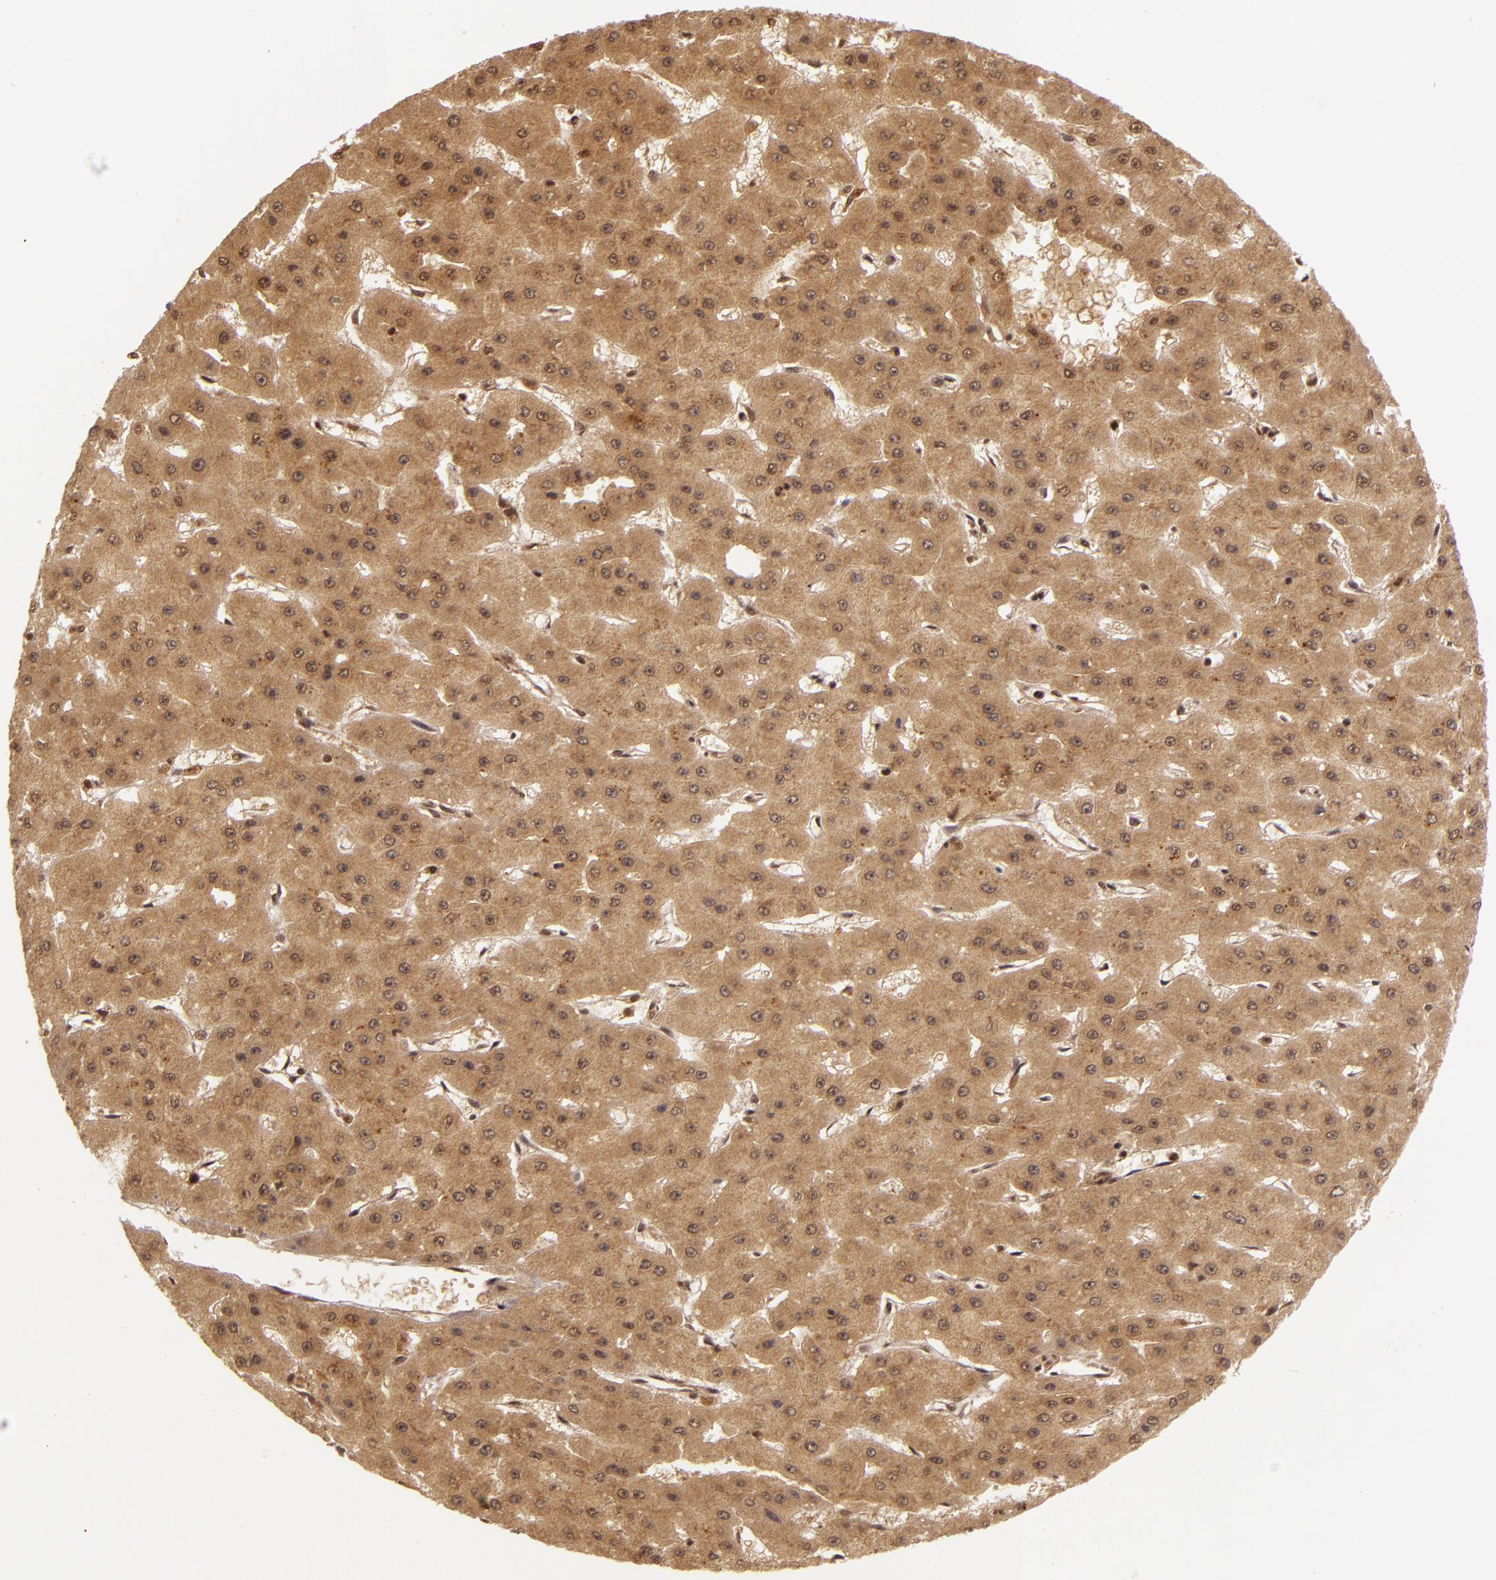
{"staining": {"intensity": "moderate", "quantity": ">75%", "location": "cytoplasmic/membranous"}, "tissue": "liver cancer", "cell_type": "Tumor cells", "image_type": "cancer", "snomed": [{"axis": "morphology", "description": "Carcinoma, Hepatocellular, NOS"}, {"axis": "topography", "description": "Liver"}], "caption": "IHC of human liver cancer (hepatocellular carcinoma) demonstrates medium levels of moderate cytoplasmic/membranous staining in about >75% of tumor cells. (DAB (3,3'-diaminobenzidine) IHC with brightfield microscopy, high magnification).", "gene": "TXNRD2", "patient": {"sex": "female", "age": 52}}